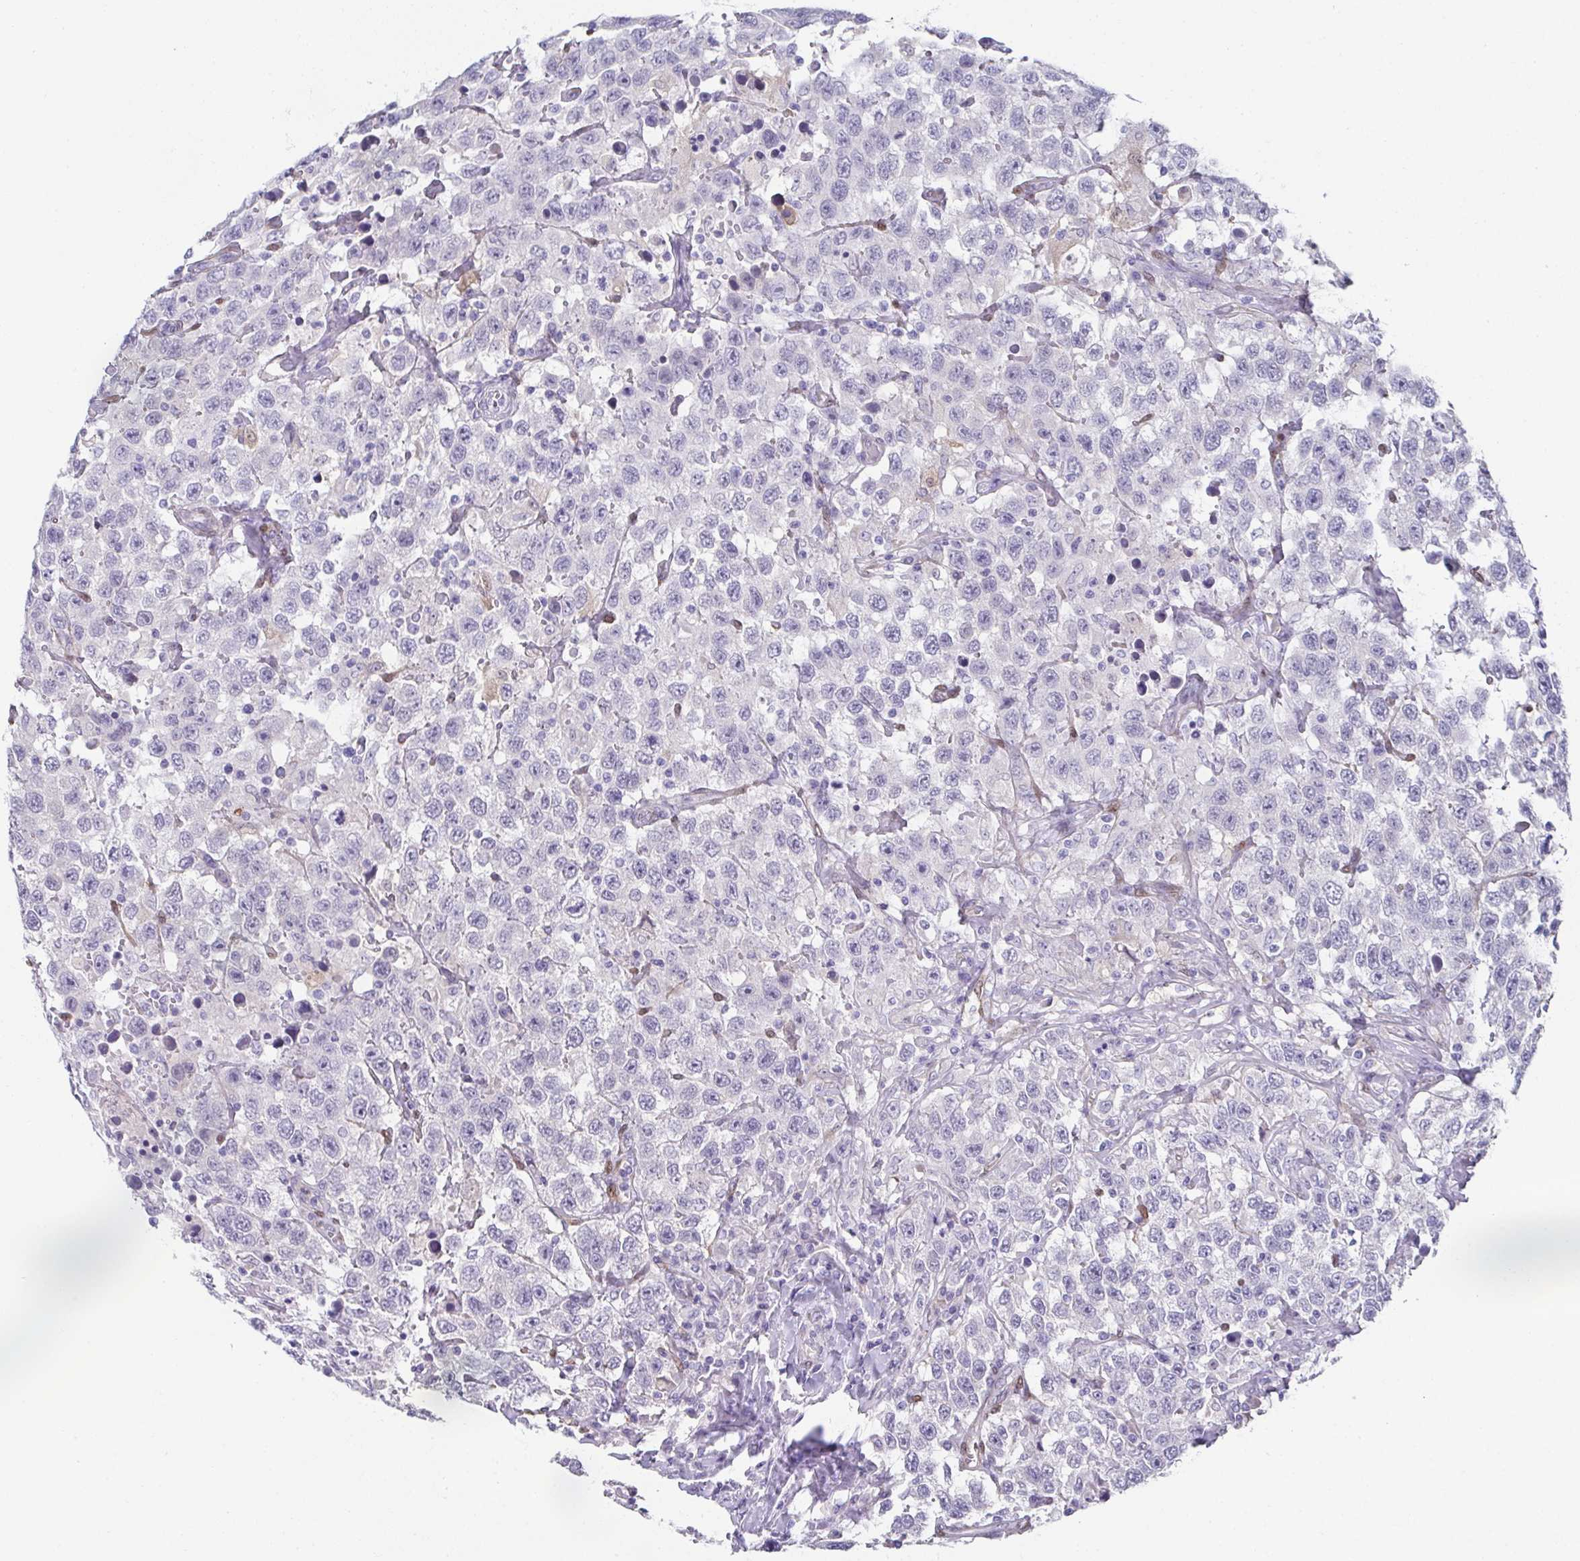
{"staining": {"intensity": "negative", "quantity": "none", "location": "none"}, "tissue": "testis cancer", "cell_type": "Tumor cells", "image_type": "cancer", "snomed": [{"axis": "morphology", "description": "Seminoma, NOS"}, {"axis": "topography", "description": "Testis"}], "caption": "Human seminoma (testis) stained for a protein using immunohistochemistry (IHC) displays no positivity in tumor cells.", "gene": "RBP1", "patient": {"sex": "male", "age": 41}}